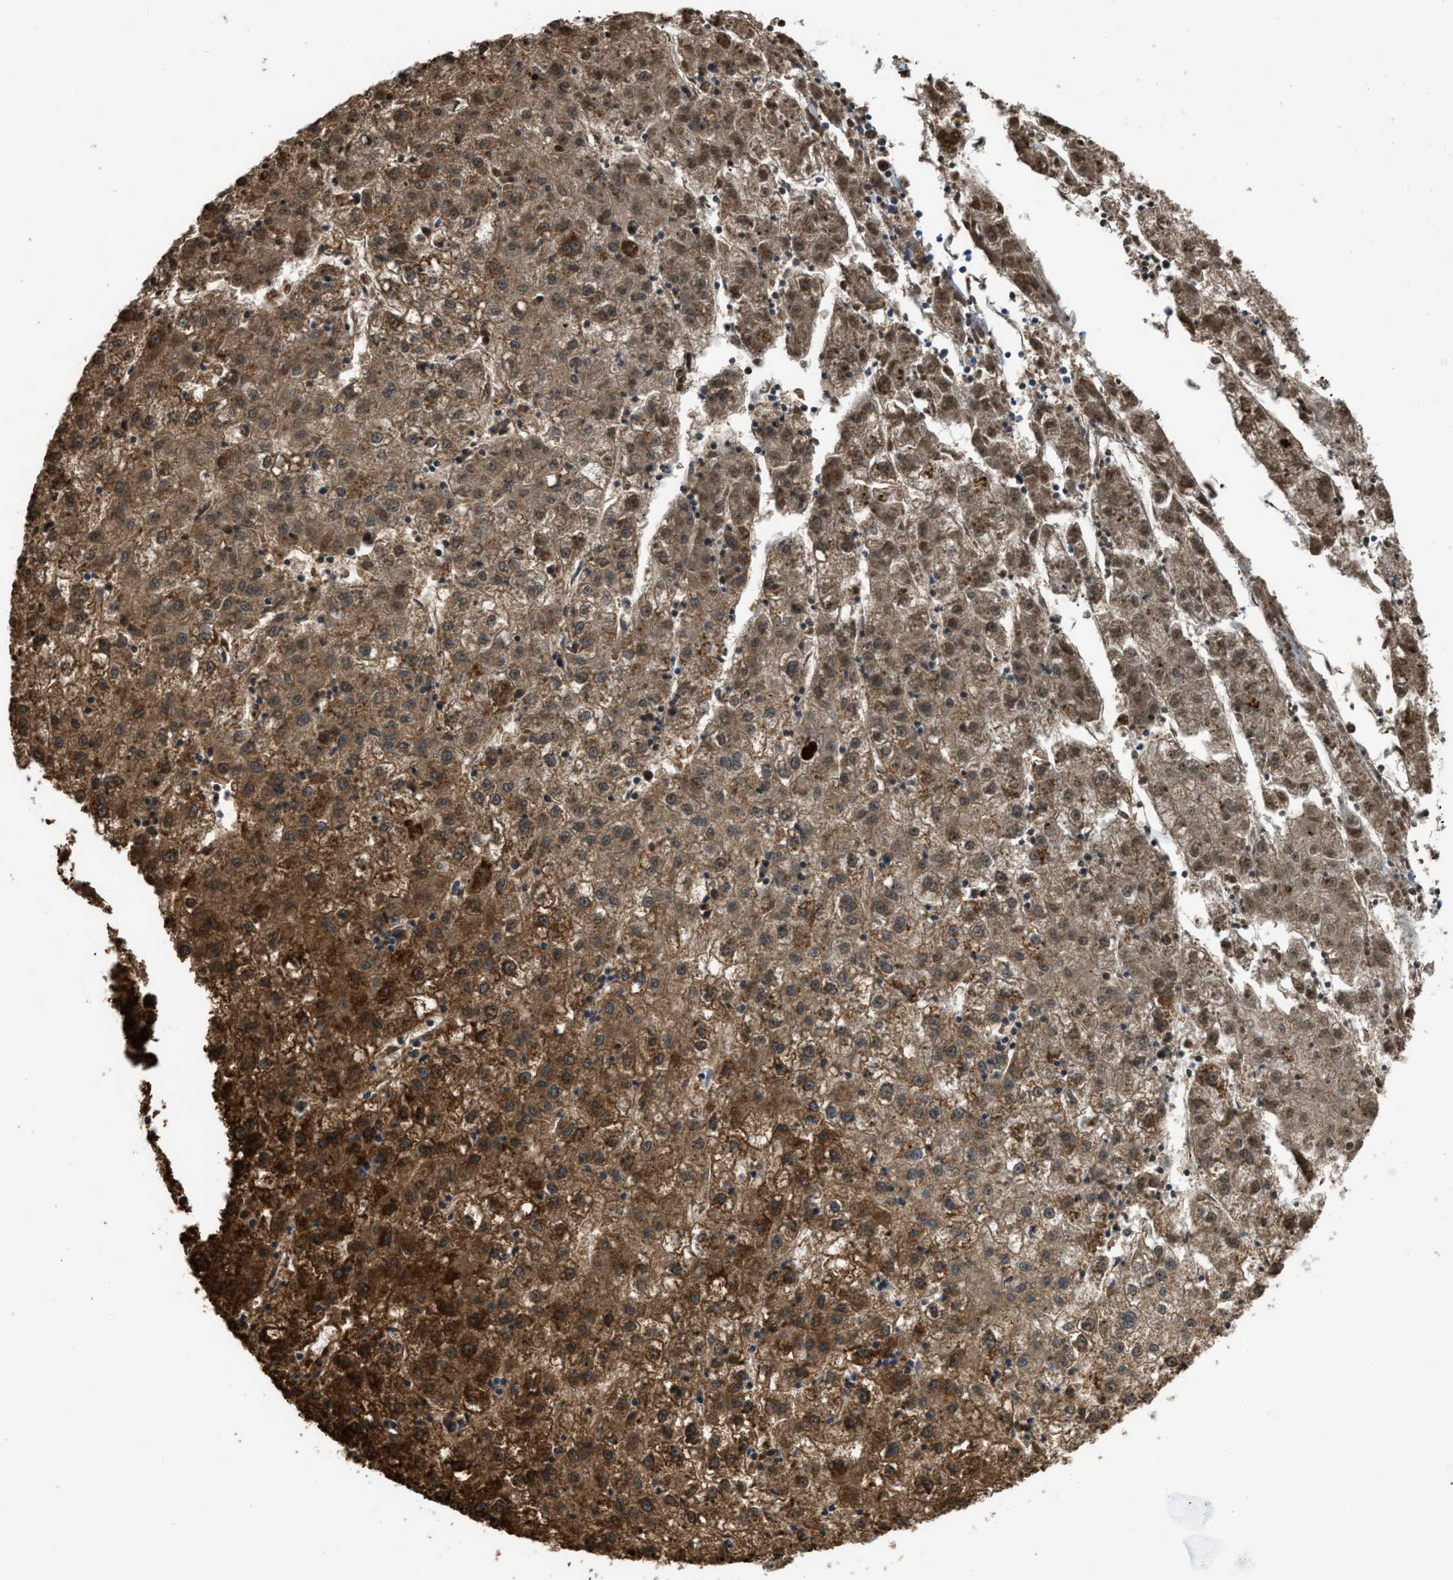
{"staining": {"intensity": "strong", "quantity": ">75%", "location": "cytoplasmic/membranous"}, "tissue": "liver cancer", "cell_type": "Tumor cells", "image_type": "cancer", "snomed": [{"axis": "morphology", "description": "Carcinoma, Hepatocellular, NOS"}, {"axis": "topography", "description": "Liver"}], "caption": "Liver cancer (hepatocellular carcinoma) stained with a protein marker displays strong staining in tumor cells.", "gene": "ETFB", "patient": {"sex": "male", "age": 72}}